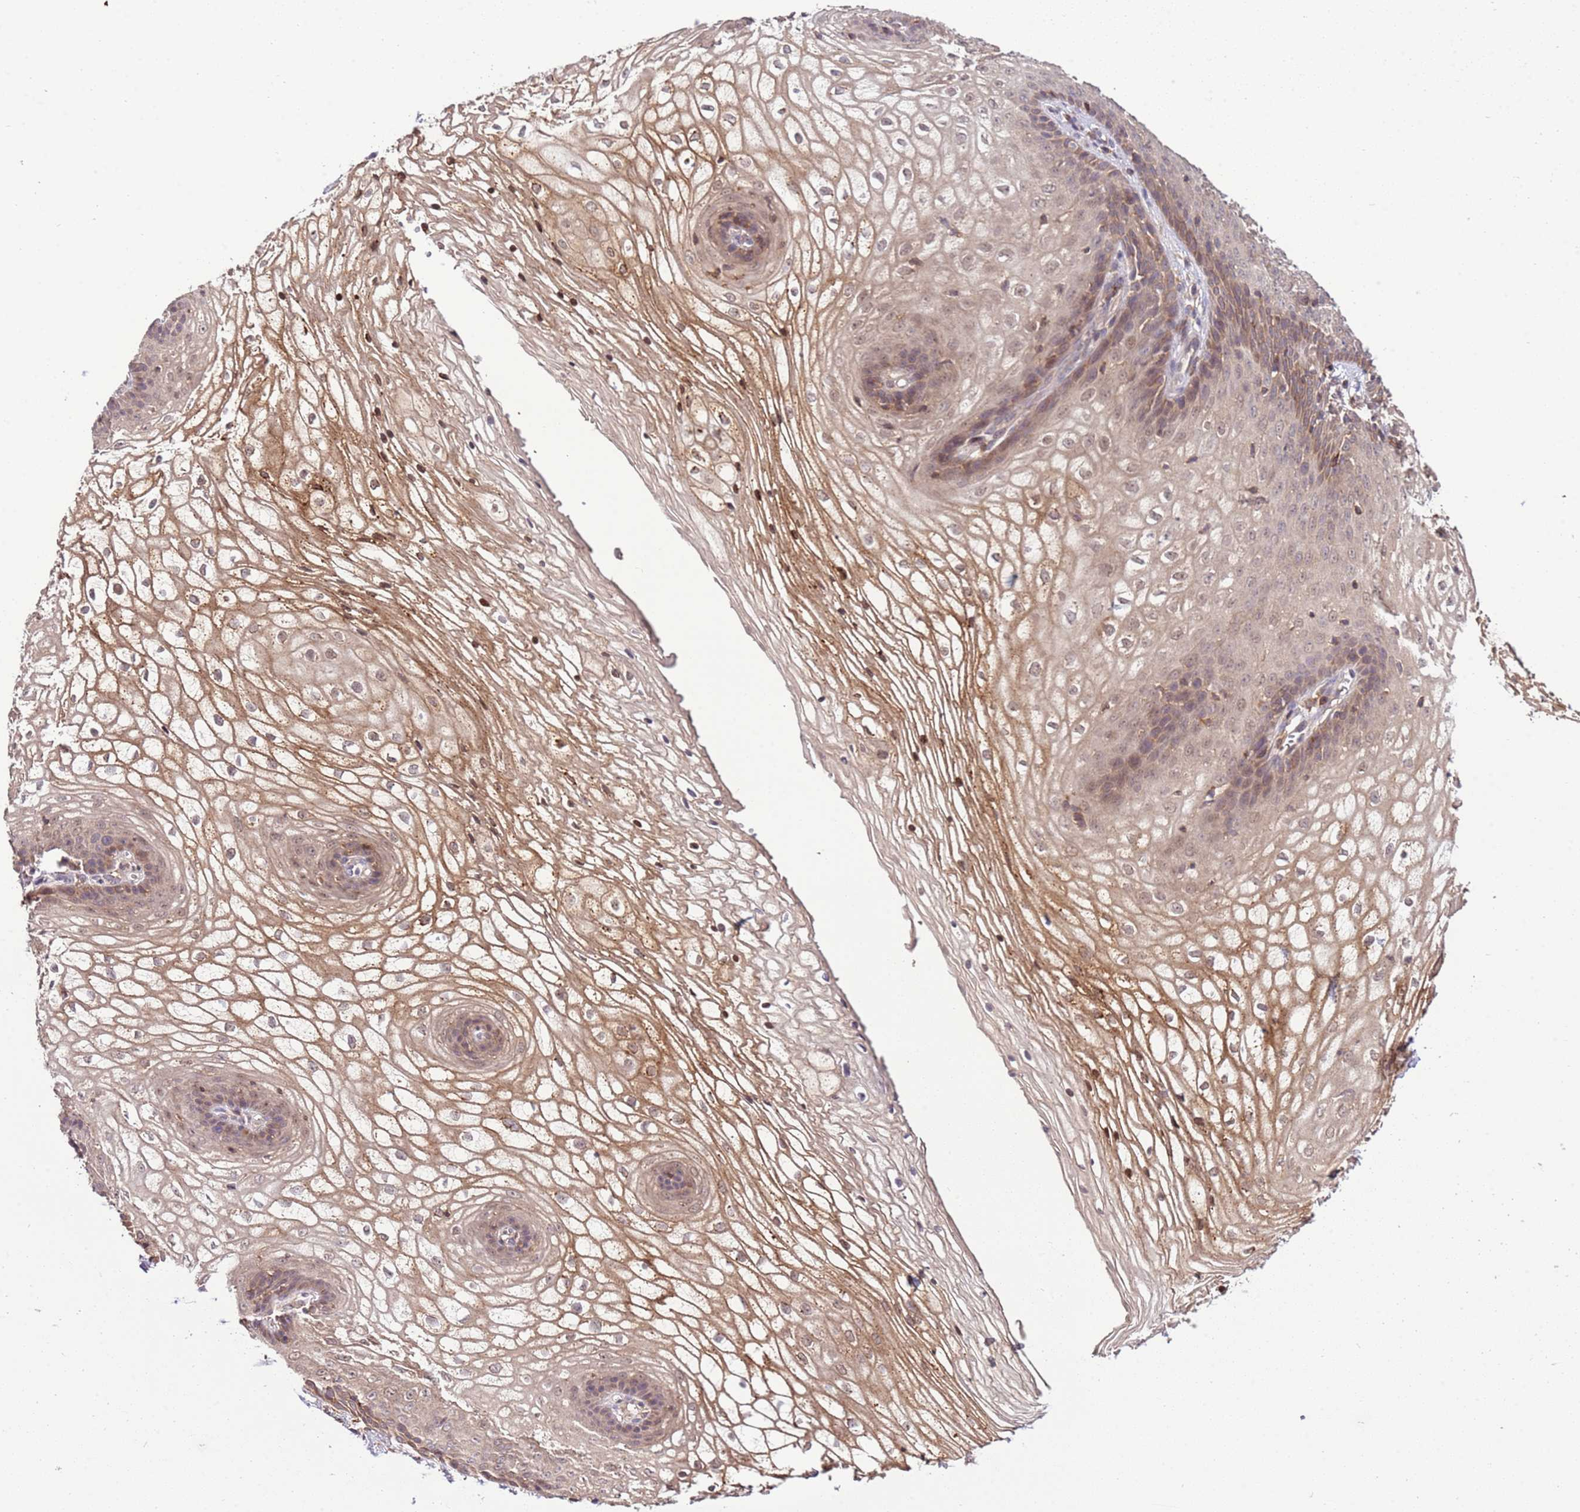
{"staining": {"intensity": "moderate", "quantity": ">75%", "location": "cytoplasmic/membranous,nuclear"}, "tissue": "vagina", "cell_type": "Squamous epithelial cells", "image_type": "normal", "snomed": [{"axis": "morphology", "description": "Normal tissue, NOS"}, {"axis": "topography", "description": "Vagina"}], "caption": "Human vagina stained for a protein (brown) reveals moderate cytoplasmic/membranous,nuclear positive positivity in about >75% of squamous epithelial cells.", "gene": "ZNF624", "patient": {"sex": "female", "age": 34}}